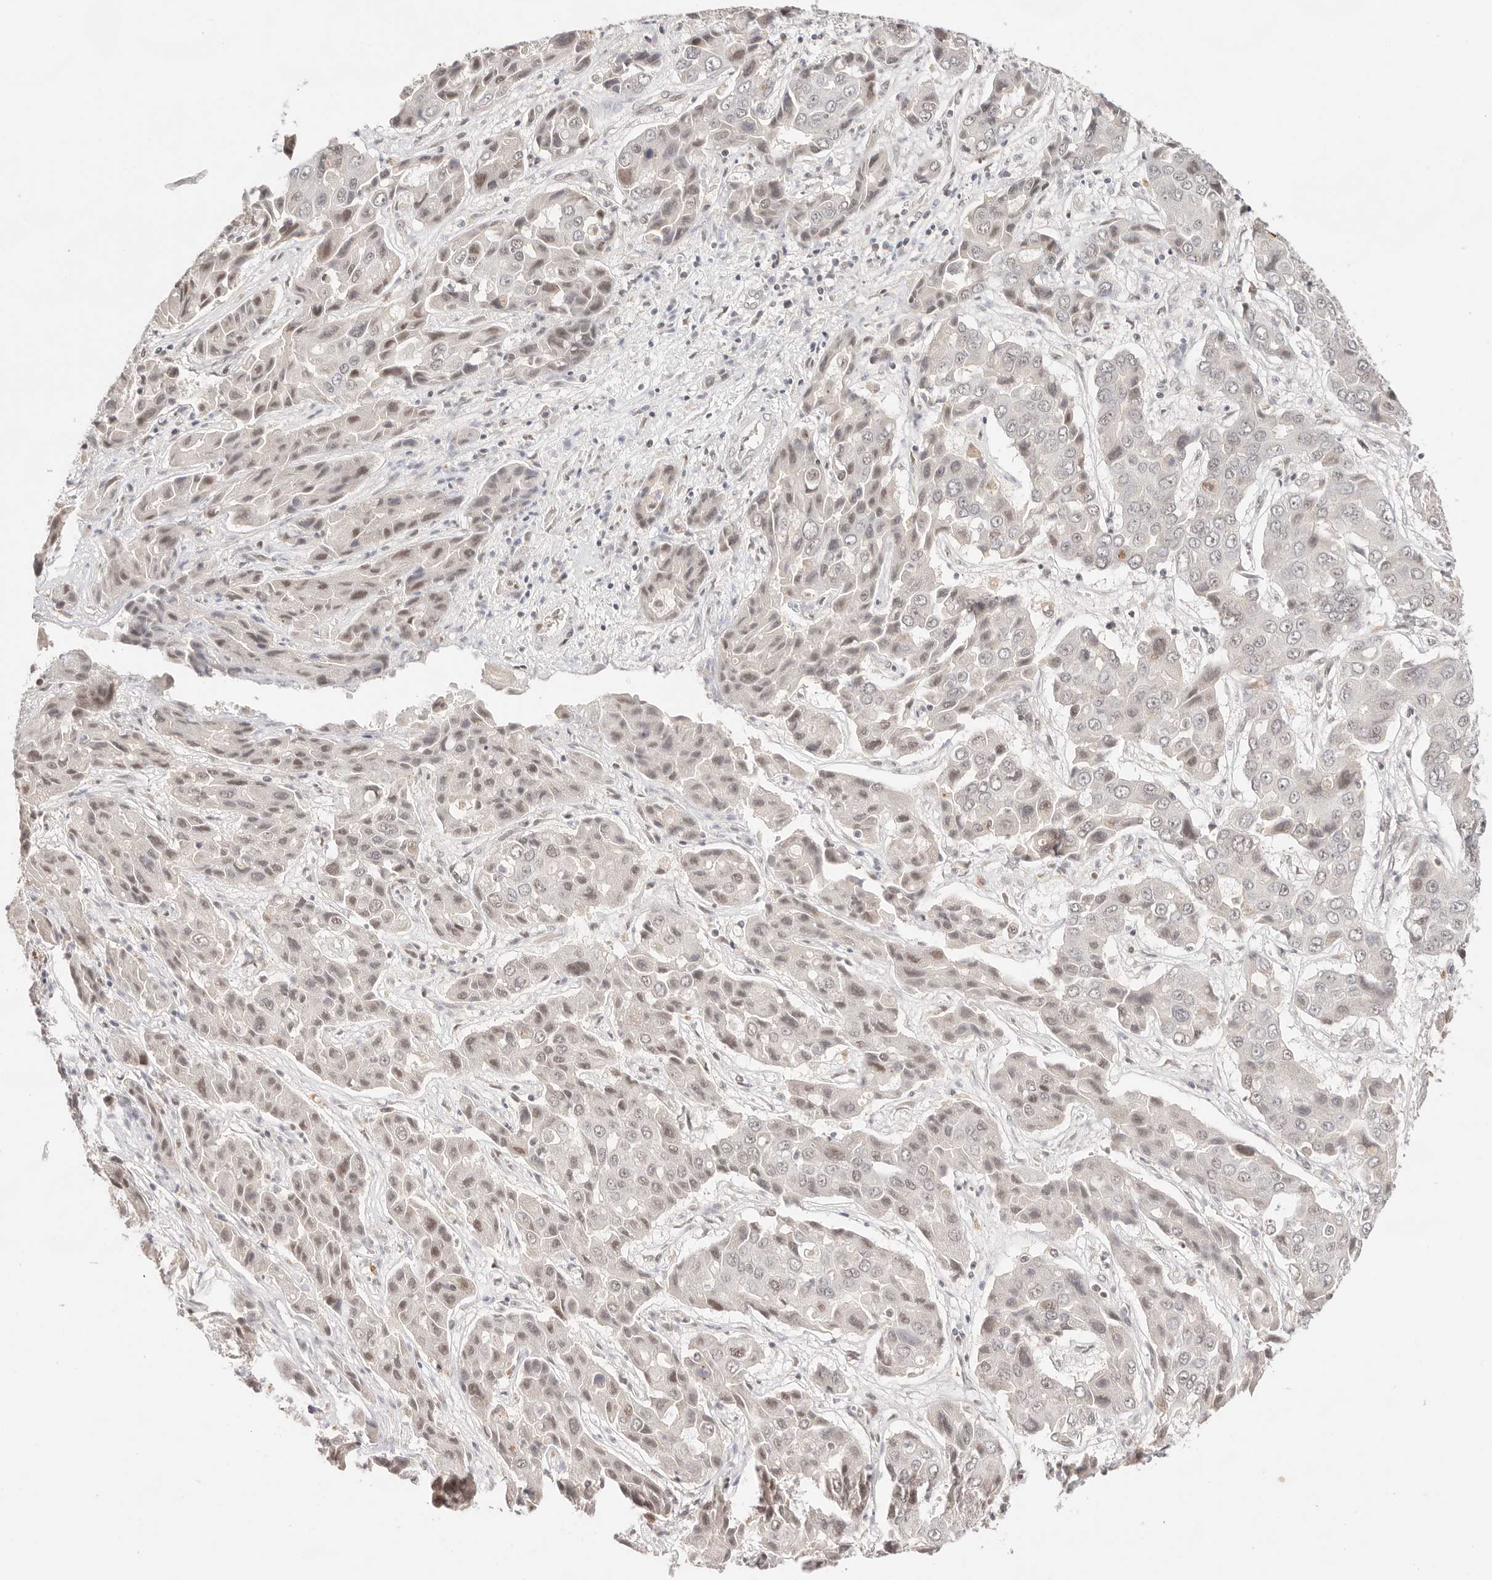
{"staining": {"intensity": "weak", "quantity": ">75%", "location": "nuclear"}, "tissue": "liver cancer", "cell_type": "Tumor cells", "image_type": "cancer", "snomed": [{"axis": "morphology", "description": "Cholangiocarcinoma"}, {"axis": "topography", "description": "Liver"}], "caption": "Immunohistochemical staining of liver cancer (cholangiocarcinoma) reveals weak nuclear protein positivity in approximately >75% of tumor cells. The staining was performed using DAB (3,3'-diaminobenzidine) to visualize the protein expression in brown, while the nuclei were stained in blue with hematoxylin (Magnification: 20x).", "gene": "RFC3", "patient": {"sex": "male", "age": 67}}